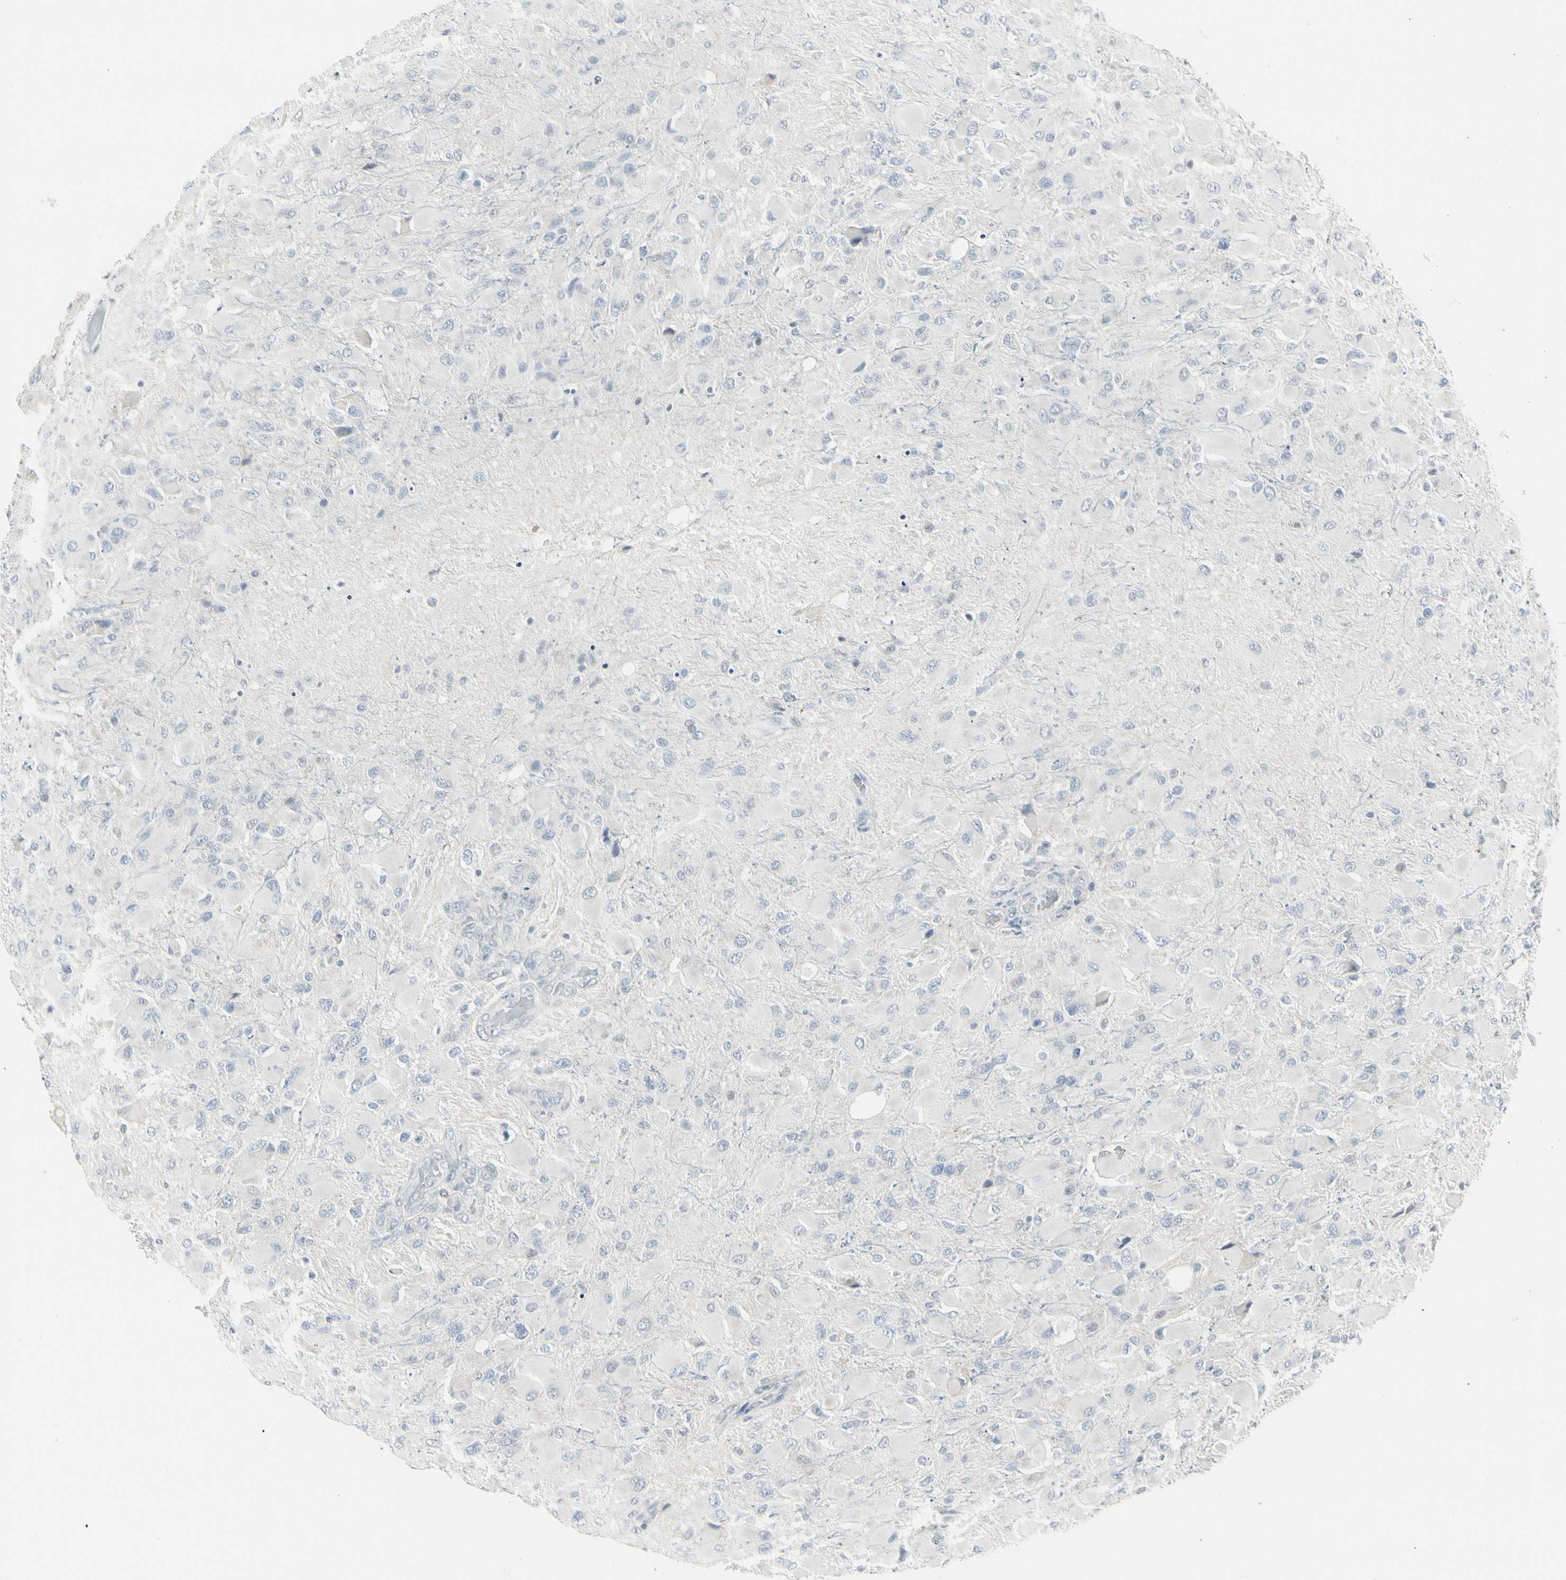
{"staining": {"intensity": "negative", "quantity": "none", "location": "none"}, "tissue": "glioma", "cell_type": "Tumor cells", "image_type": "cancer", "snomed": [{"axis": "morphology", "description": "Glioma, malignant, High grade"}, {"axis": "topography", "description": "Cerebral cortex"}], "caption": "High power microscopy histopathology image of an IHC photomicrograph of glioma, revealing no significant expression in tumor cells. (DAB immunohistochemistry with hematoxylin counter stain).", "gene": "ZBTB7B", "patient": {"sex": "female", "age": 36}}